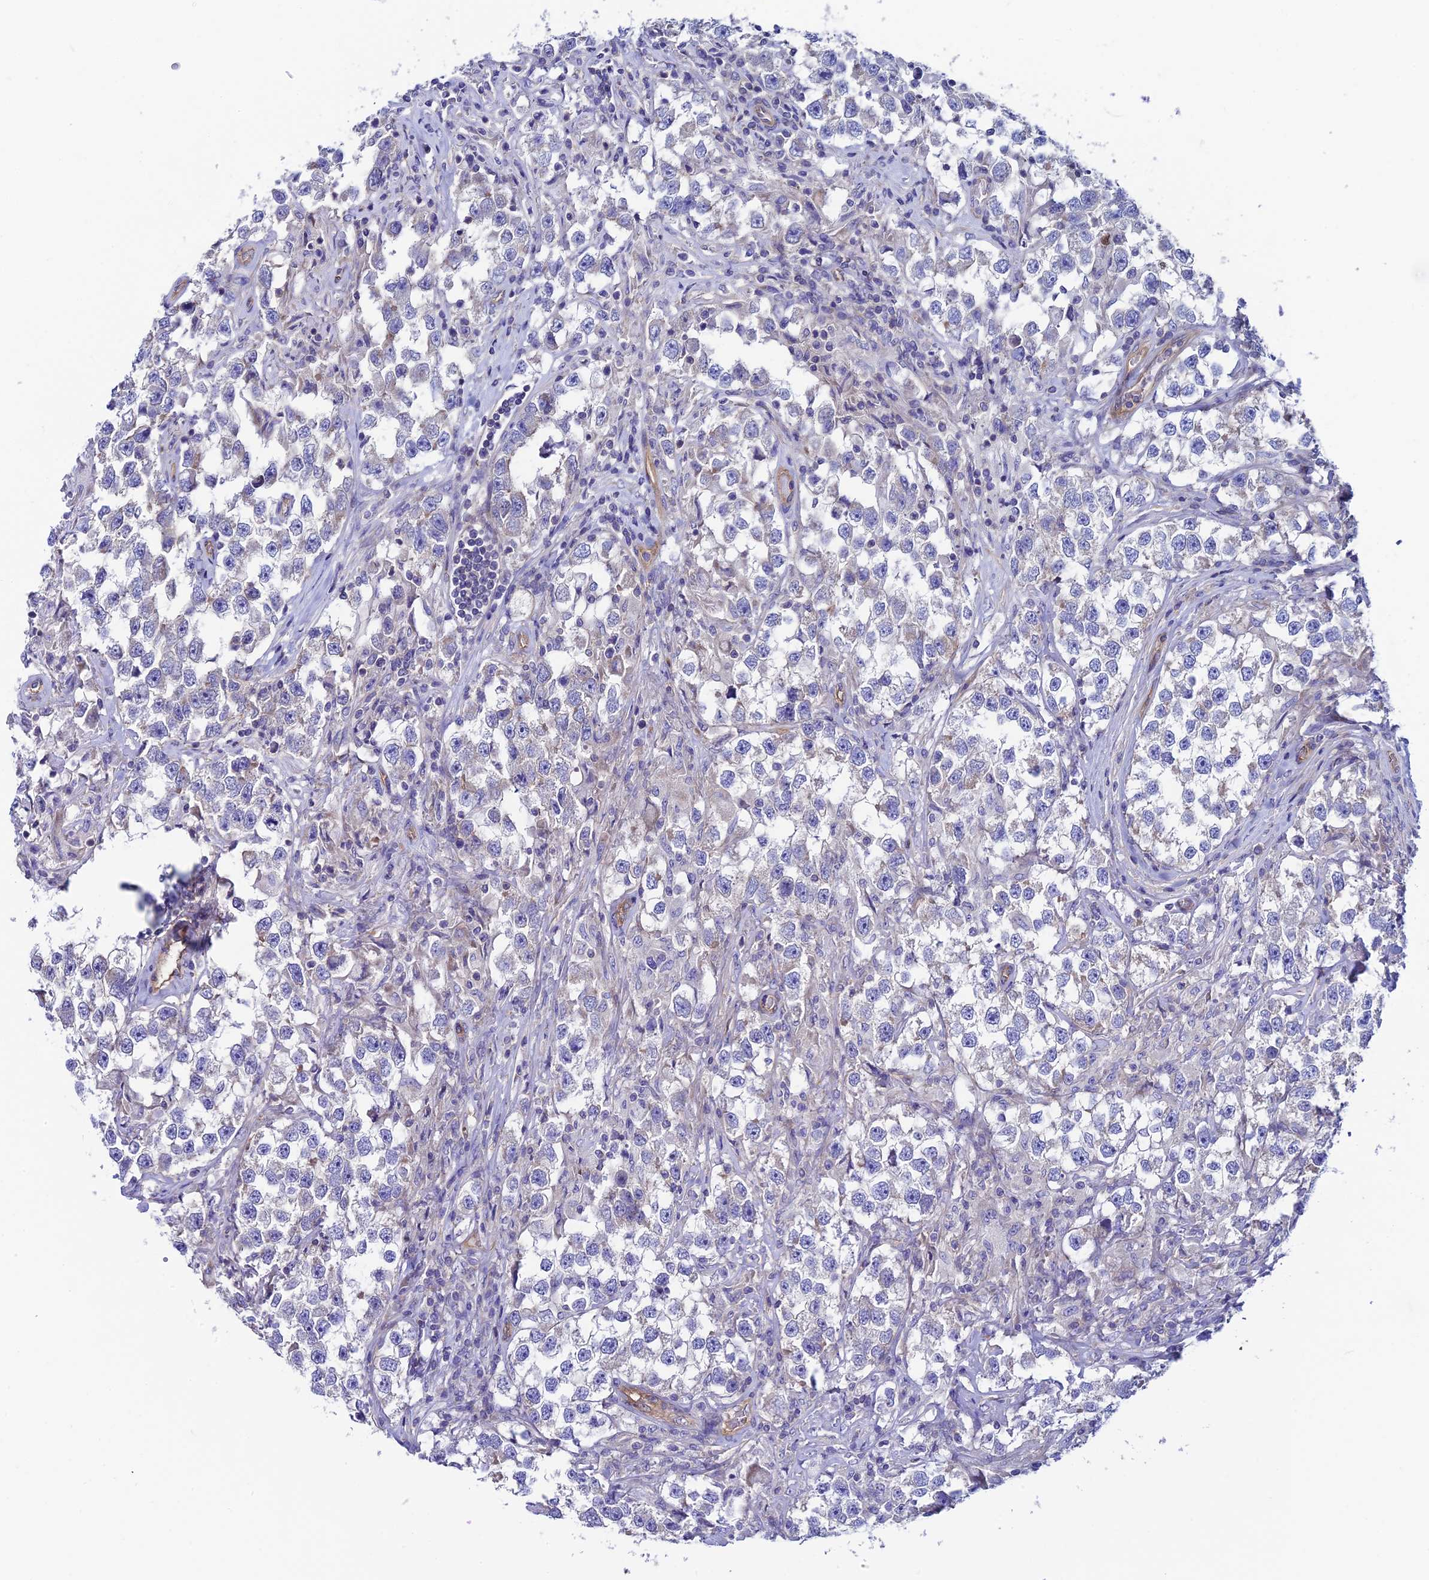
{"staining": {"intensity": "negative", "quantity": "none", "location": "none"}, "tissue": "testis cancer", "cell_type": "Tumor cells", "image_type": "cancer", "snomed": [{"axis": "morphology", "description": "Seminoma, NOS"}, {"axis": "topography", "description": "Testis"}], "caption": "There is no significant expression in tumor cells of testis cancer. (Brightfield microscopy of DAB immunohistochemistry (IHC) at high magnification).", "gene": "PPFIA3", "patient": {"sex": "male", "age": 46}}